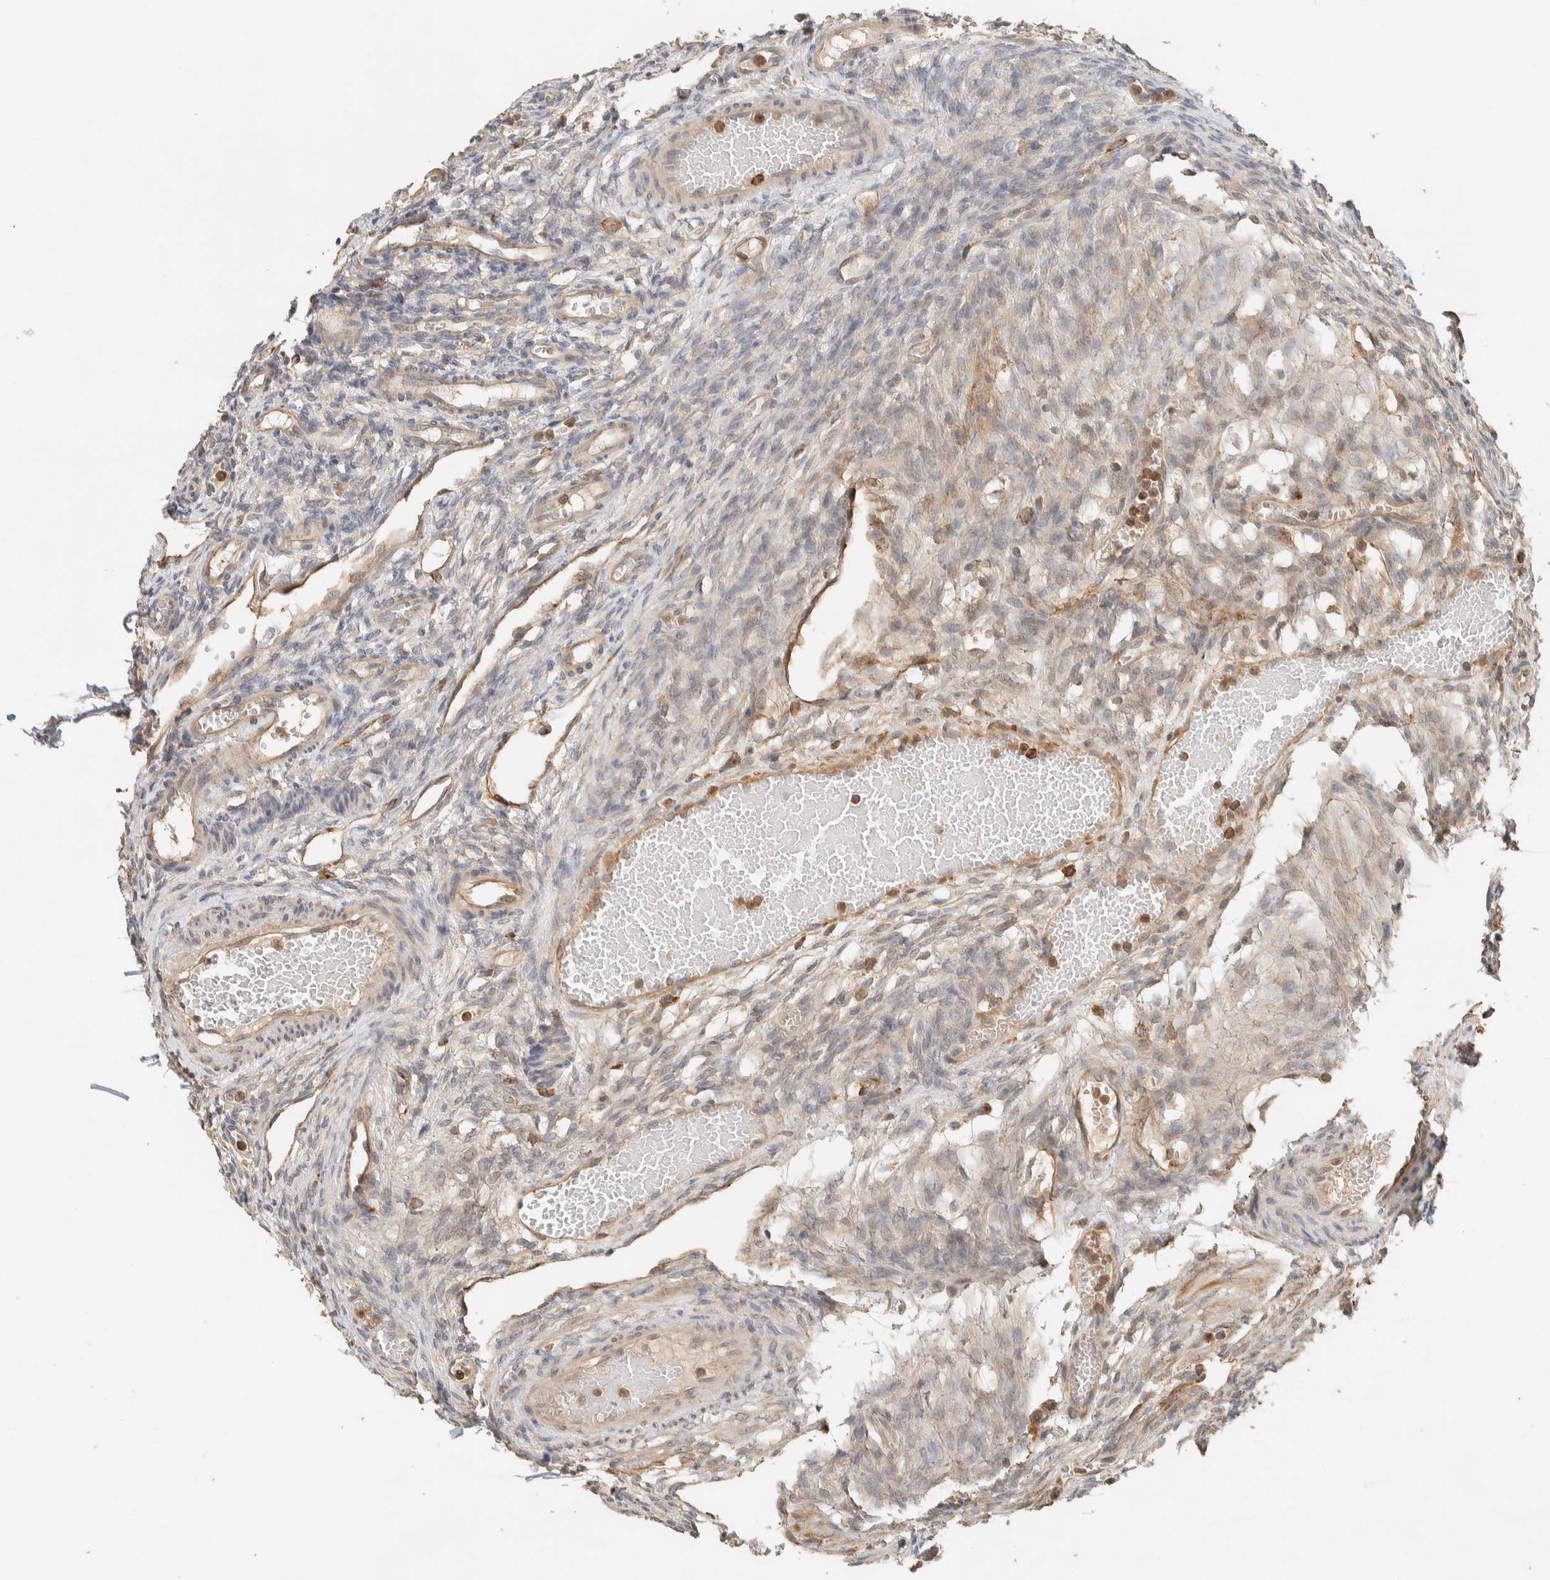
{"staining": {"intensity": "weak", "quantity": "<25%", "location": "cytoplasmic/membranous"}, "tissue": "ovary", "cell_type": "Ovarian stroma cells", "image_type": "normal", "snomed": [{"axis": "morphology", "description": "Normal tissue, NOS"}, {"axis": "topography", "description": "Ovary"}], "caption": "This is an immunohistochemistry histopathology image of normal human ovary. There is no positivity in ovarian stroma cells.", "gene": "RAB11FIP1", "patient": {"sex": "female", "age": 33}}